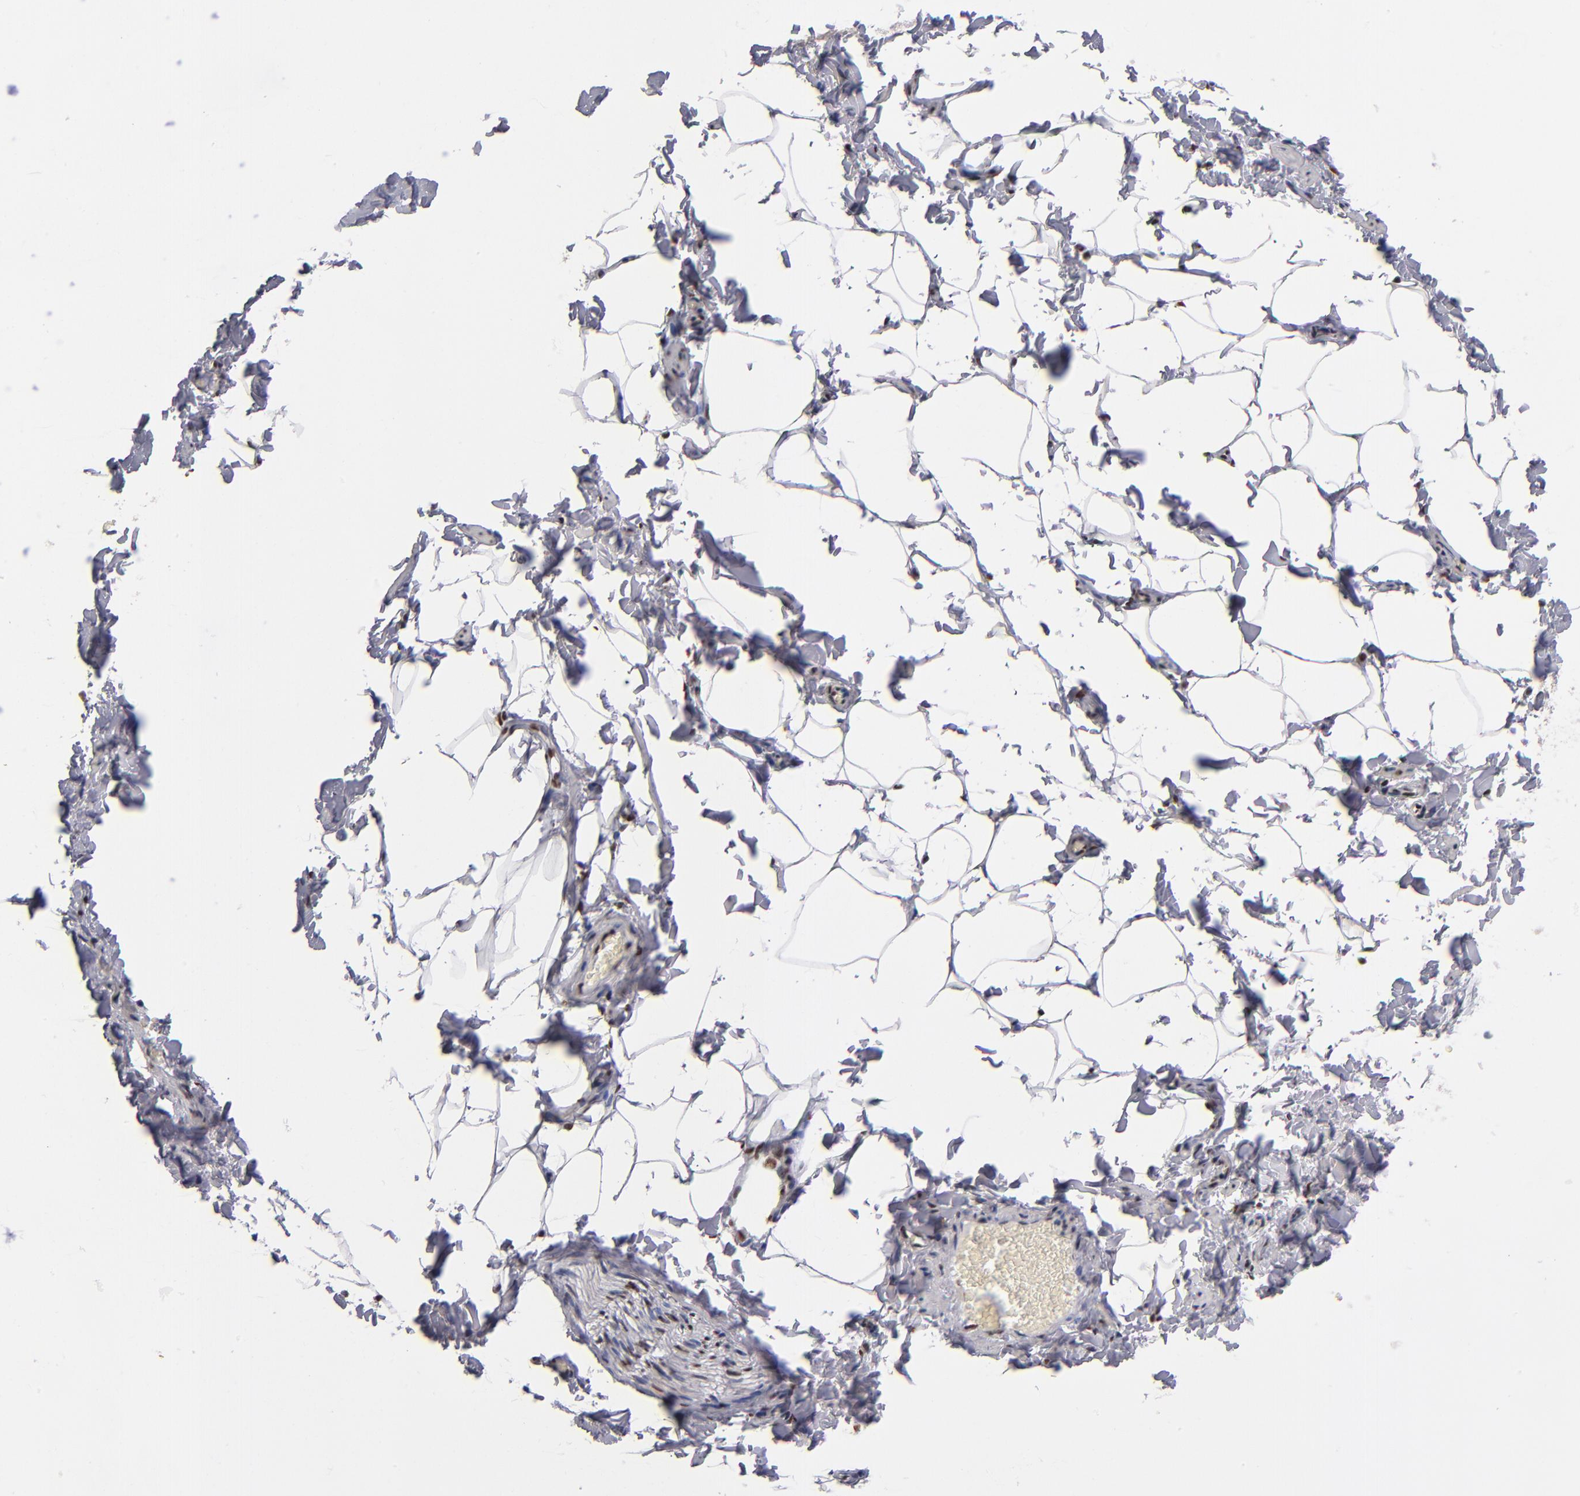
{"staining": {"intensity": "strong", "quantity": ">75%", "location": "nuclear"}, "tissue": "adipose tissue", "cell_type": "Adipocytes", "image_type": "normal", "snomed": [{"axis": "morphology", "description": "Normal tissue, NOS"}, {"axis": "topography", "description": "Vascular tissue"}], "caption": "Immunohistochemistry (IHC) (DAB) staining of normal human adipose tissue demonstrates strong nuclear protein positivity in approximately >75% of adipocytes.", "gene": "MN1", "patient": {"sex": "male", "age": 41}}